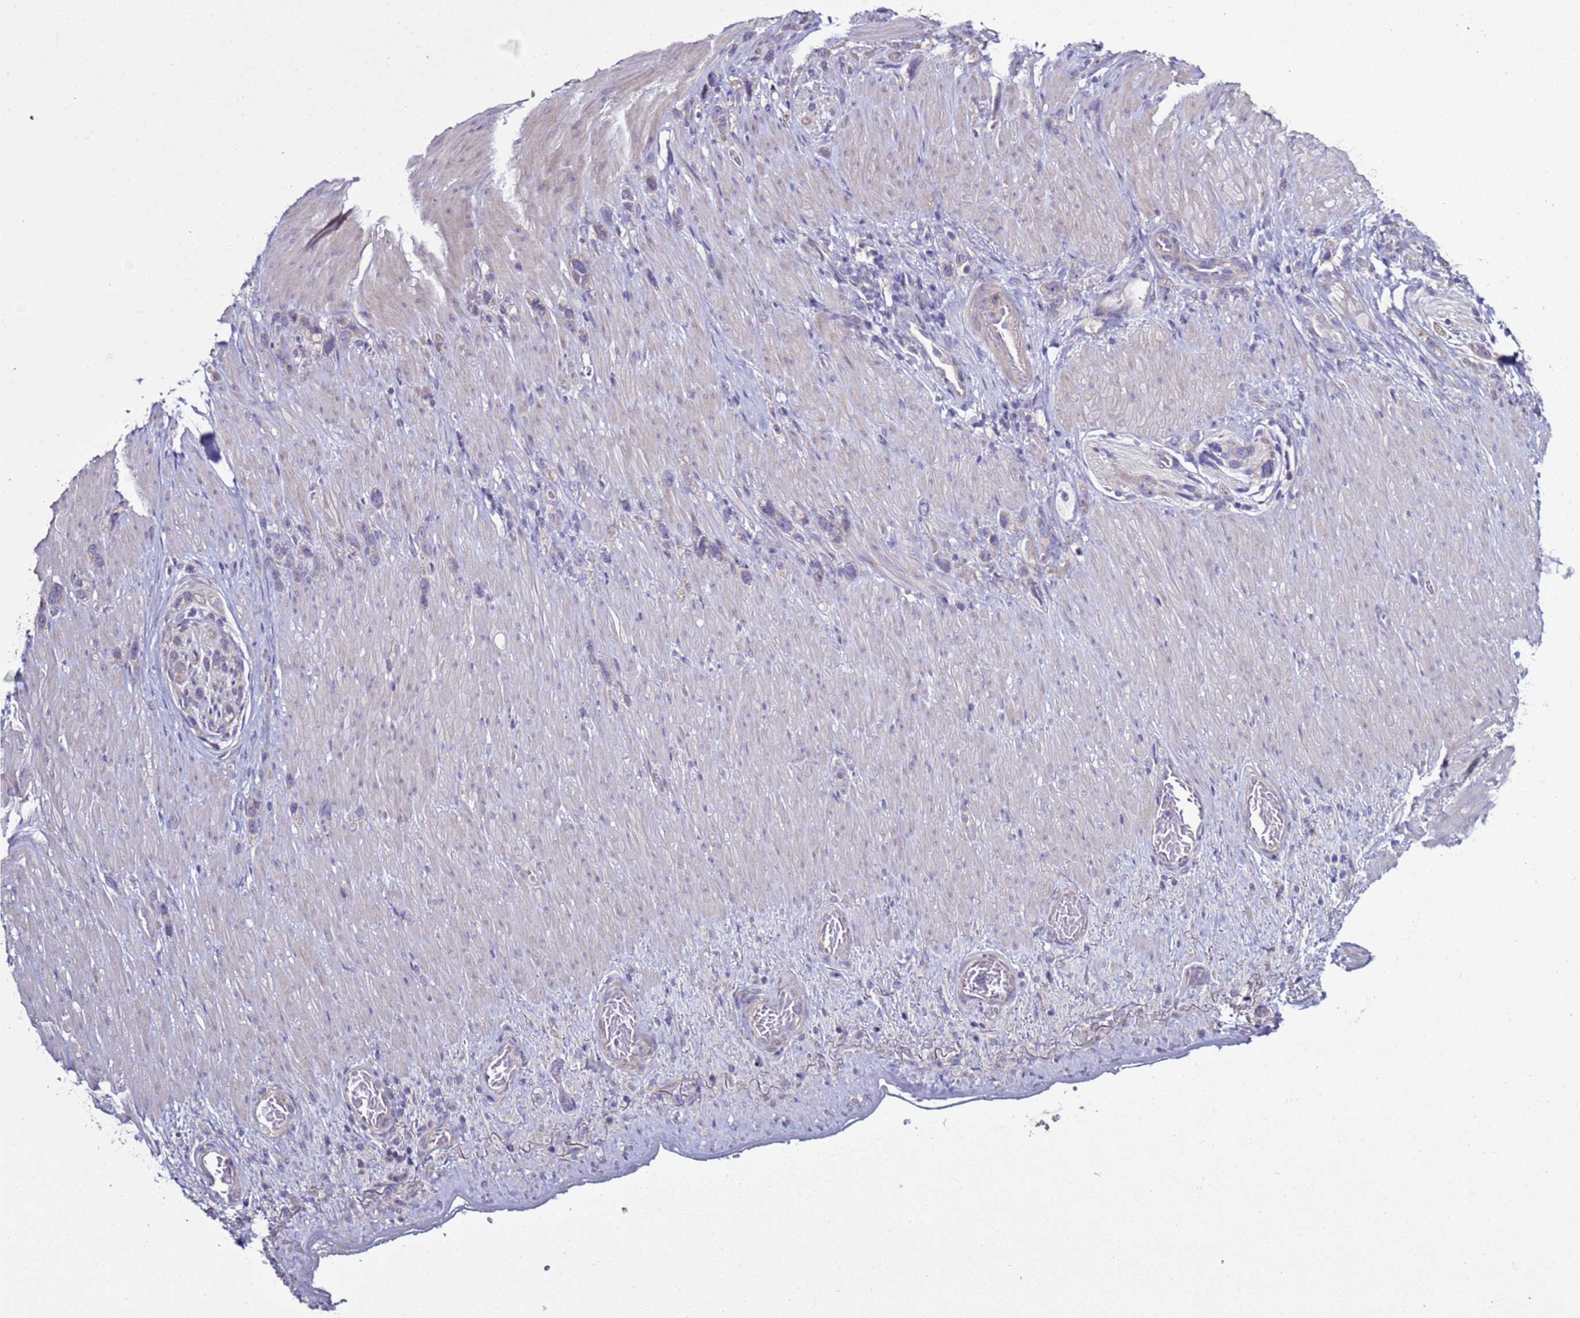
{"staining": {"intensity": "negative", "quantity": "none", "location": "none"}, "tissue": "stomach cancer", "cell_type": "Tumor cells", "image_type": "cancer", "snomed": [{"axis": "morphology", "description": "Adenocarcinoma, NOS"}, {"axis": "topography", "description": "Stomach"}], "caption": "Stomach cancer (adenocarcinoma) was stained to show a protein in brown. There is no significant positivity in tumor cells.", "gene": "RABL2B", "patient": {"sex": "female", "age": 65}}